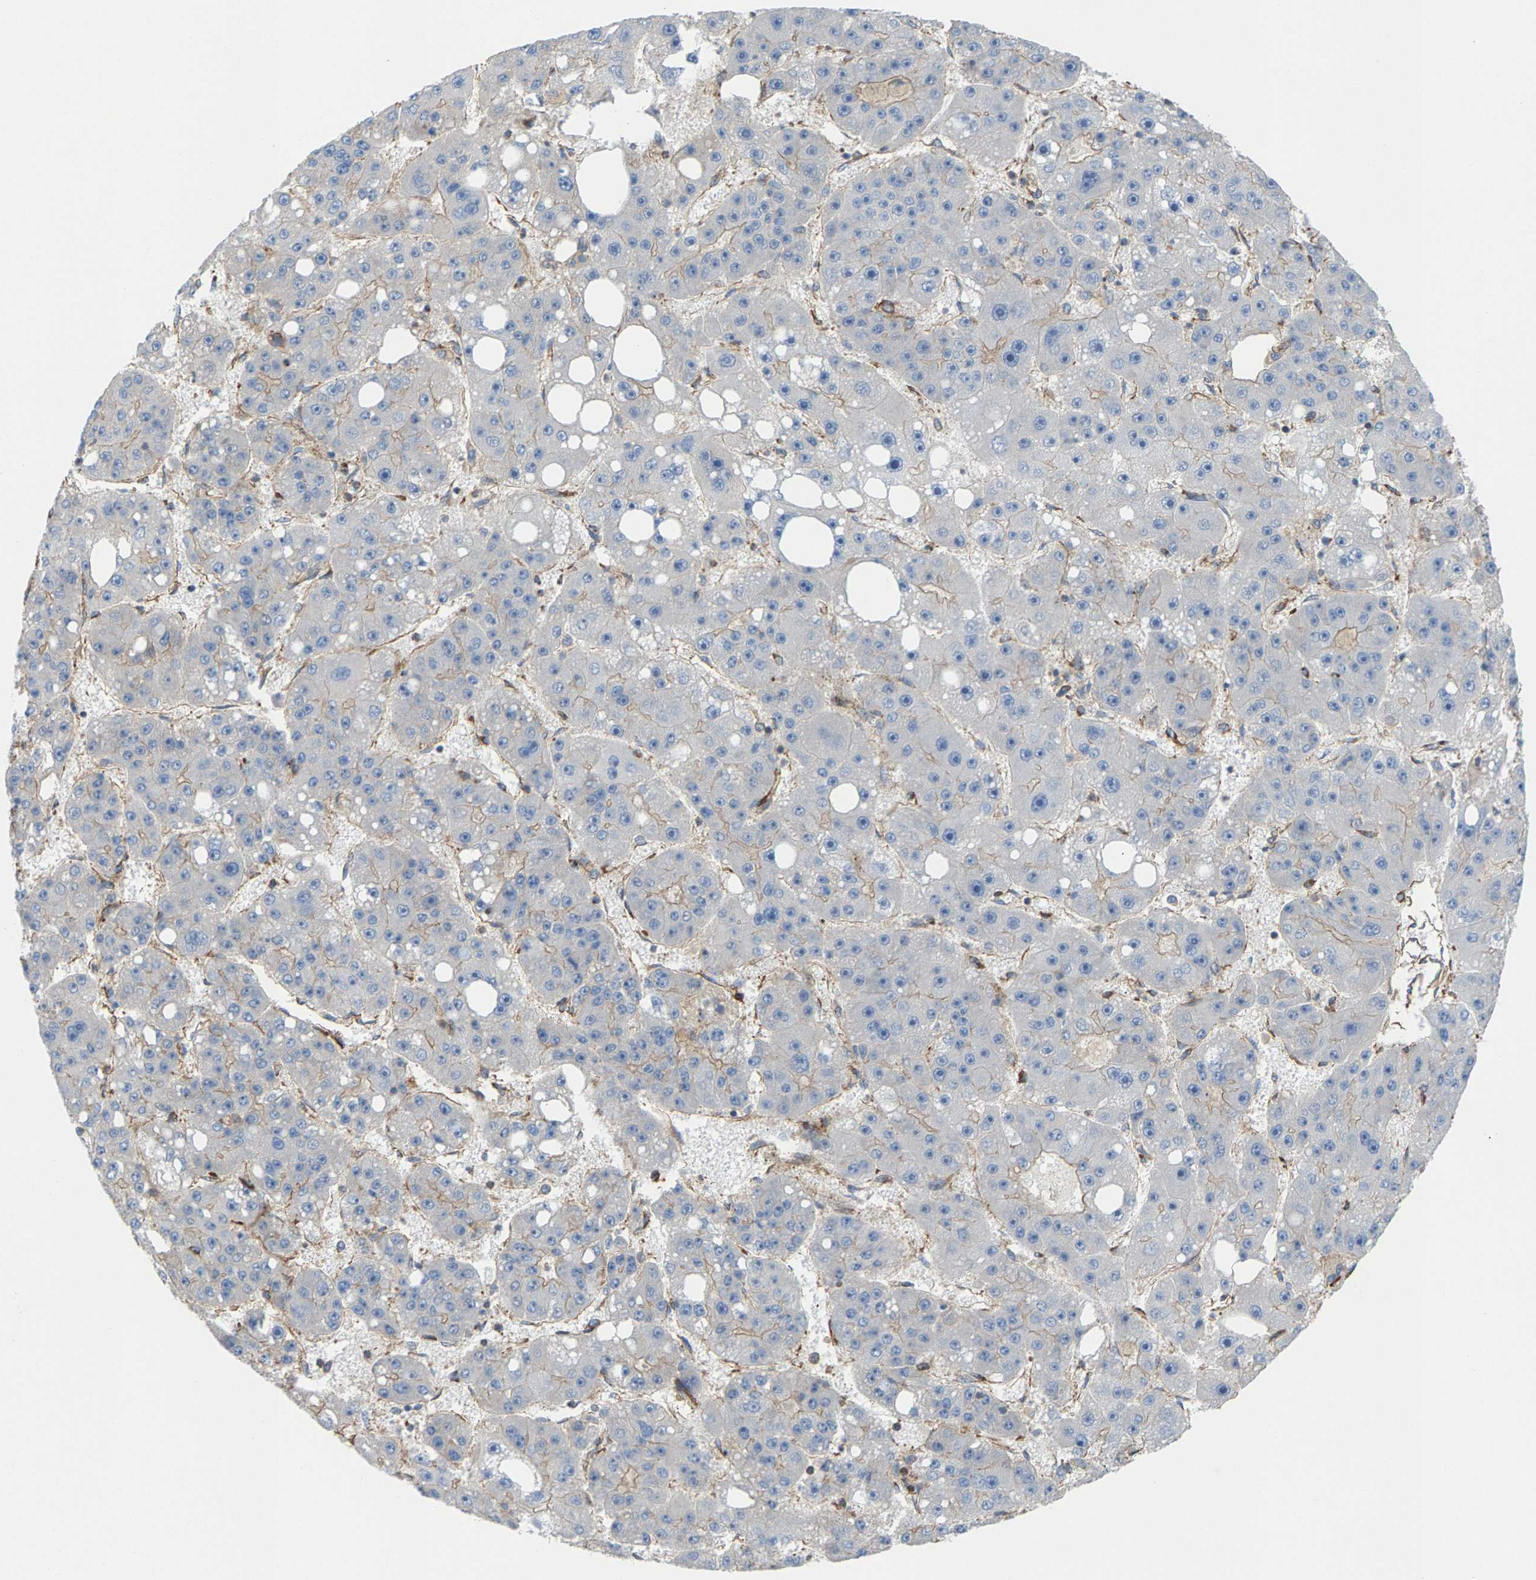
{"staining": {"intensity": "negative", "quantity": "none", "location": "none"}, "tissue": "liver cancer", "cell_type": "Tumor cells", "image_type": "cancer", "snomed": [{"axis": "morphology", "description": "Carcinoma, Hepatocellular, NOS"}, {"axis": "topography", "description": "Liver"}], "caption": "This photomicrograph is of liver hepatocellular carcinoma stained with IHC to label a protein in brown with the nuclei are counter-stained blue. There is no positivity in tumor cells.", "gene": "PDCL", "patient": {"sex": "female", "age": 61}}